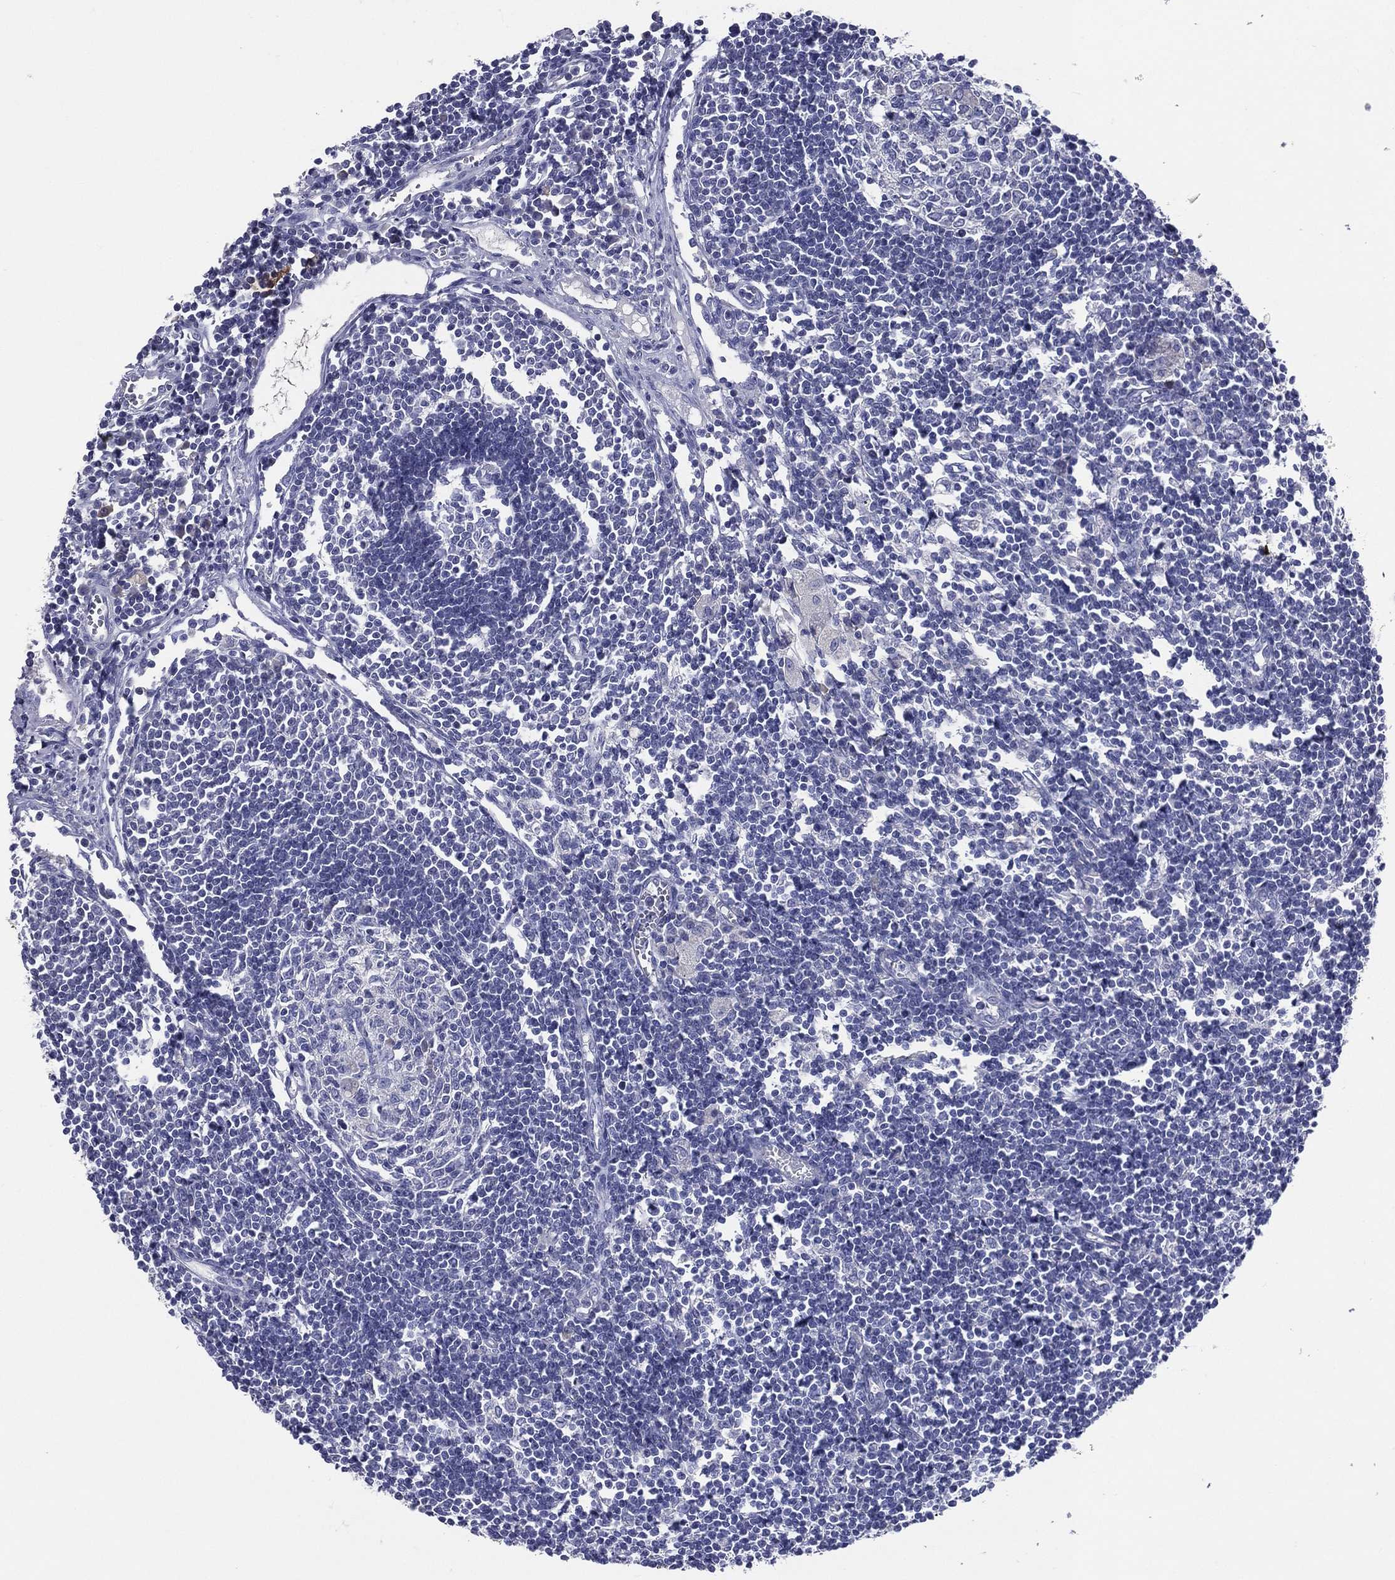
{"staining": {"intensity": "negative", "quantity": "none", "location": "none"}, "tissue": "lymph node", "cell_type": "Germinal center cells", "image_type": "normal", "snomed": [{"axis": "morphology", "description": "Normal tissue, NOS"}, {"axis": "morphology", "description": "Adenocarcinoma, NOS"}, {"axis": "topography", "description": "Lymph node"}, {"axis": "topography", "description": "Pancreas"}], "caption": "Immunohistochemistry micrograph of normal lymph node stained for a protein (brown), which reveals no expression in germinal center cells.", "gene": "TGM1", "patient": {"sex": "female", "age": 58}}